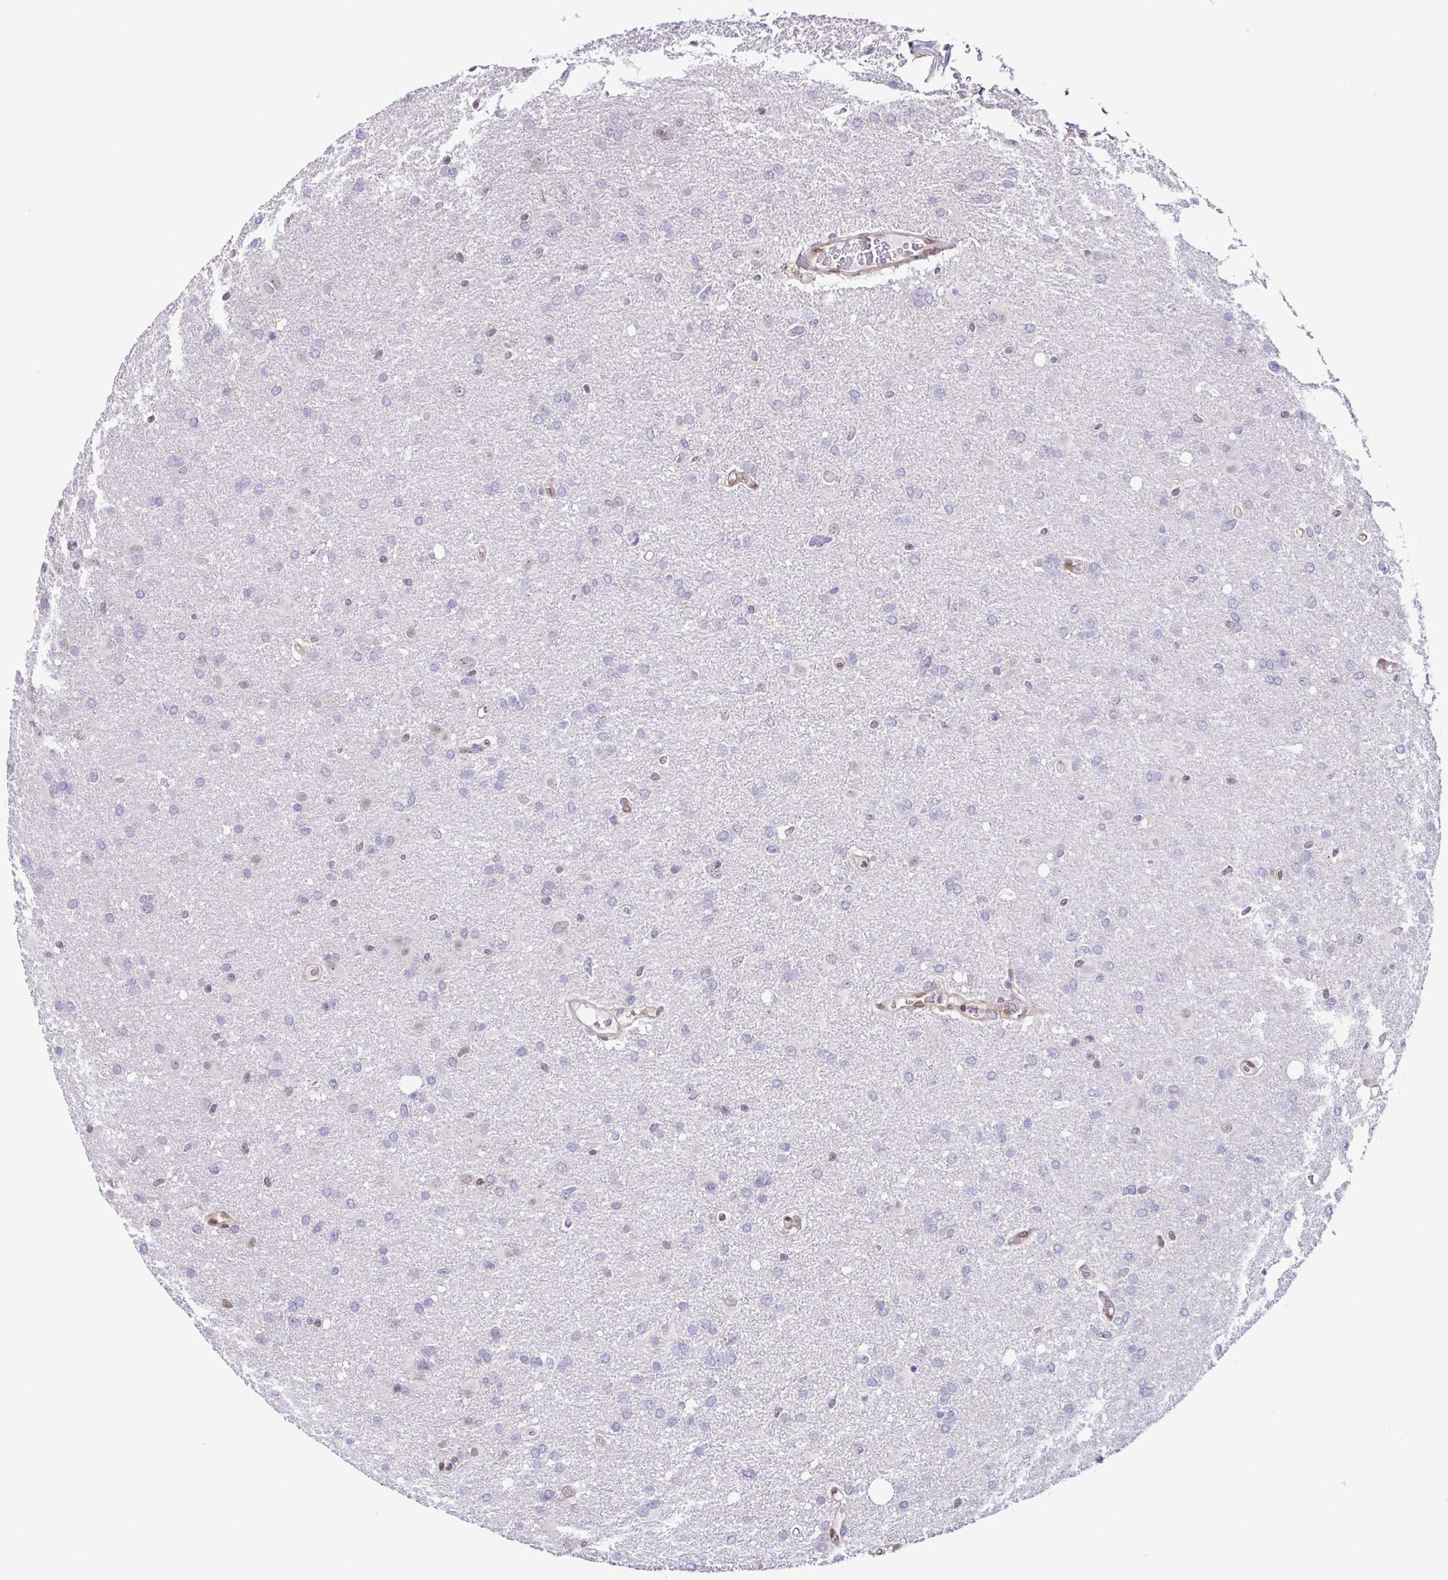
{"staining": {"intensity": "negative", "quantity": "none", "location": "none"}, "tissue": "glioma", "cell_type": "Tumor cells", "image_type": "cancer", "snomed": [{"axis": "morphology", "description": "Glioma, malignant, High grade"}, {"axis": "topography", "description": "Brain"}], "caption": "High power microscopy image of an immunohistochemistry (IHC) image of glioma, revealing no significant expression in tumor cells. (Stains: DAB immunohistochemistry (IHC) with hematoxylin counter stain, Microscopy: brightfield microscopy at high magnification).", "gene": "PSMB9", "patient": {"sex": "male", "age": 53}}